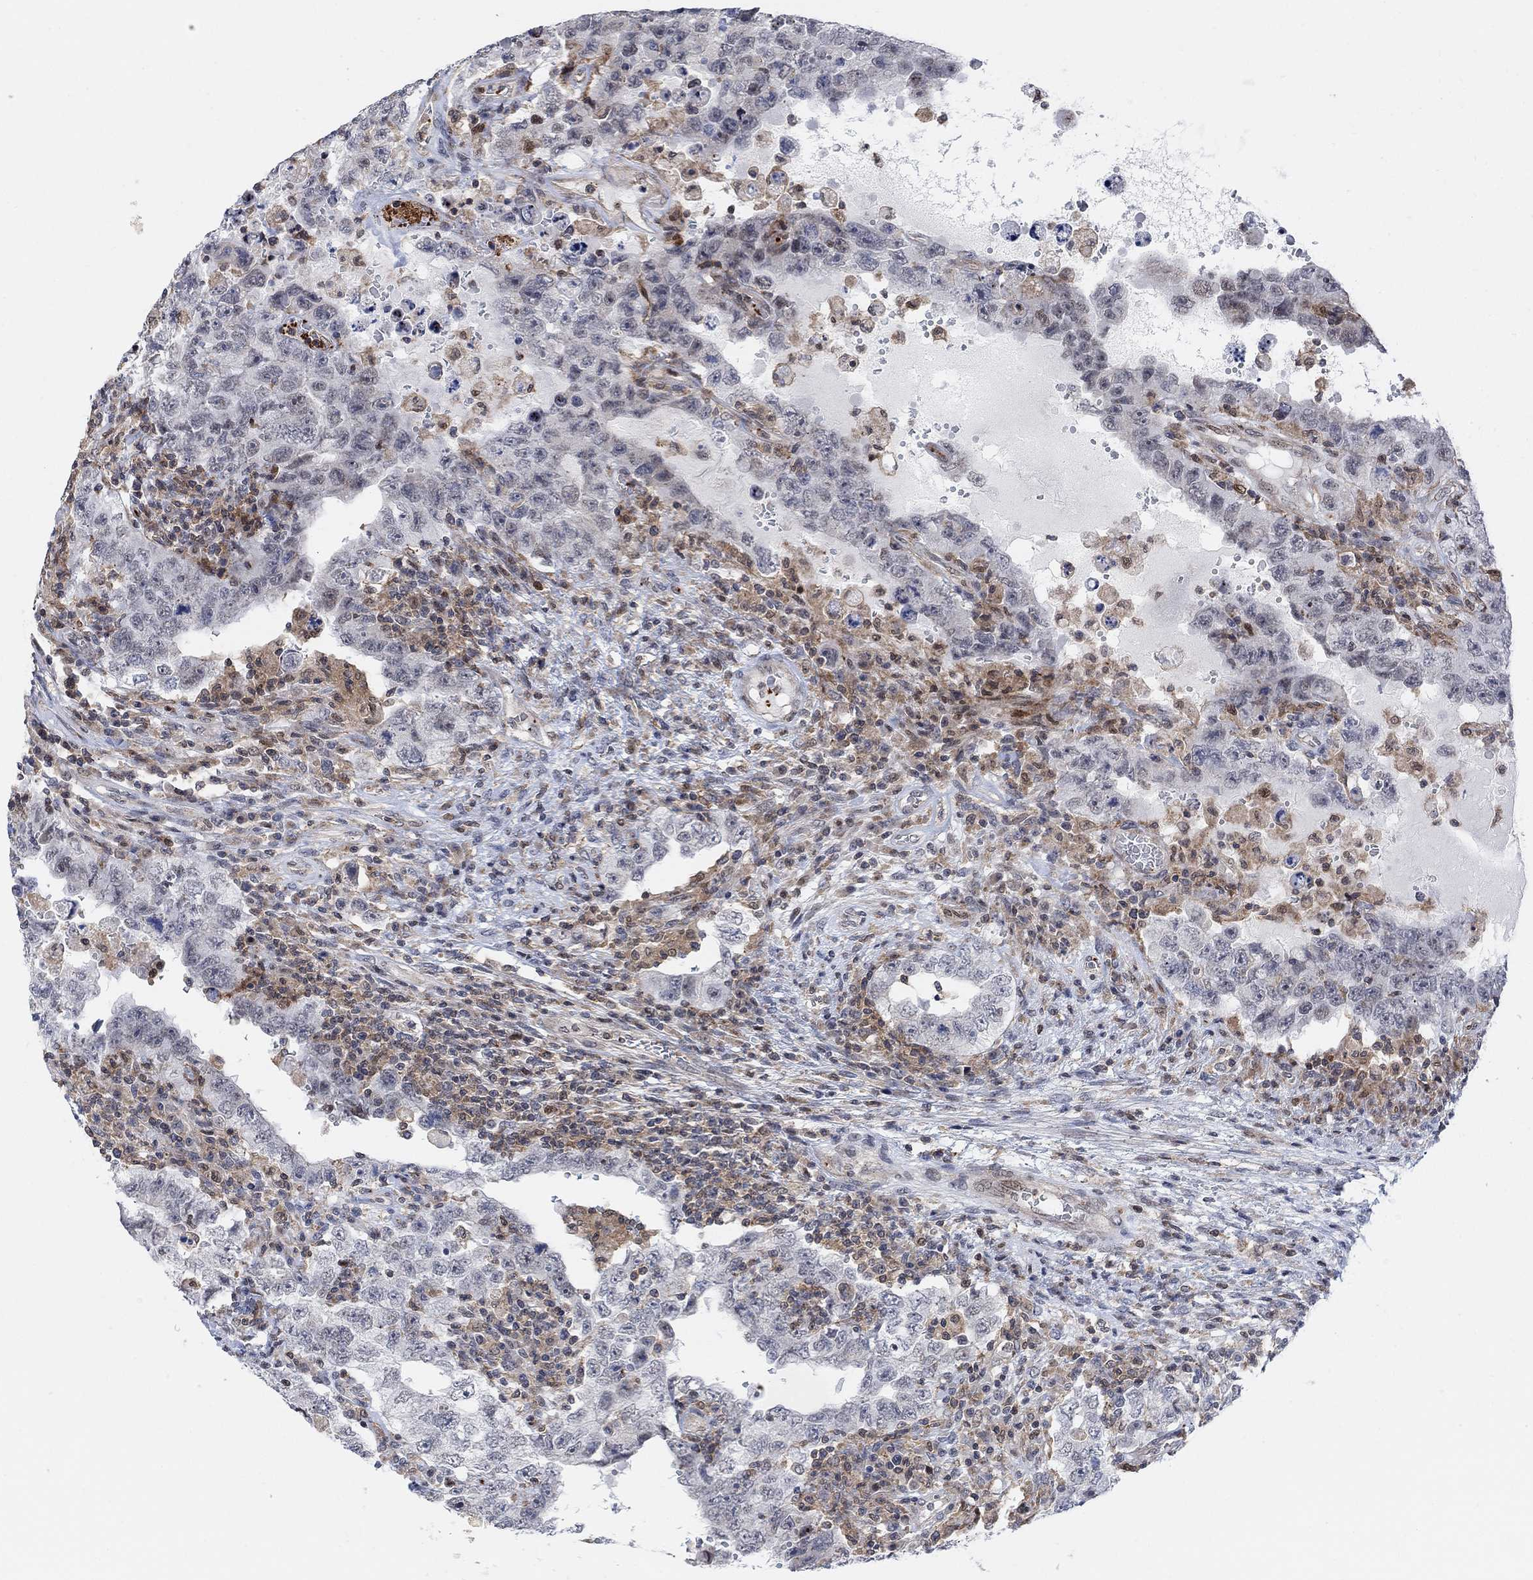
{"staining": {"intensity": "negative", "quantity": "none", "location": "none"}, "tissue": "testis cancer", "cell_type": "Tumor cells", "image_type": "cancer", "snomed": [{"axis": "morphology", "description": "Carcinoma, Embryonal, NOS"}, {"axis": "topography", "description": "Testis"}], "caption": "This micrograph is of testis cancer (embryonal carcinoma) stained with IHC to label a protein in brown with the nuclei are counter-stained blue. There is no positivity in tumor cells.", "gene": "PWWP2B", "patient": {"sex": "male", "age": 26}}